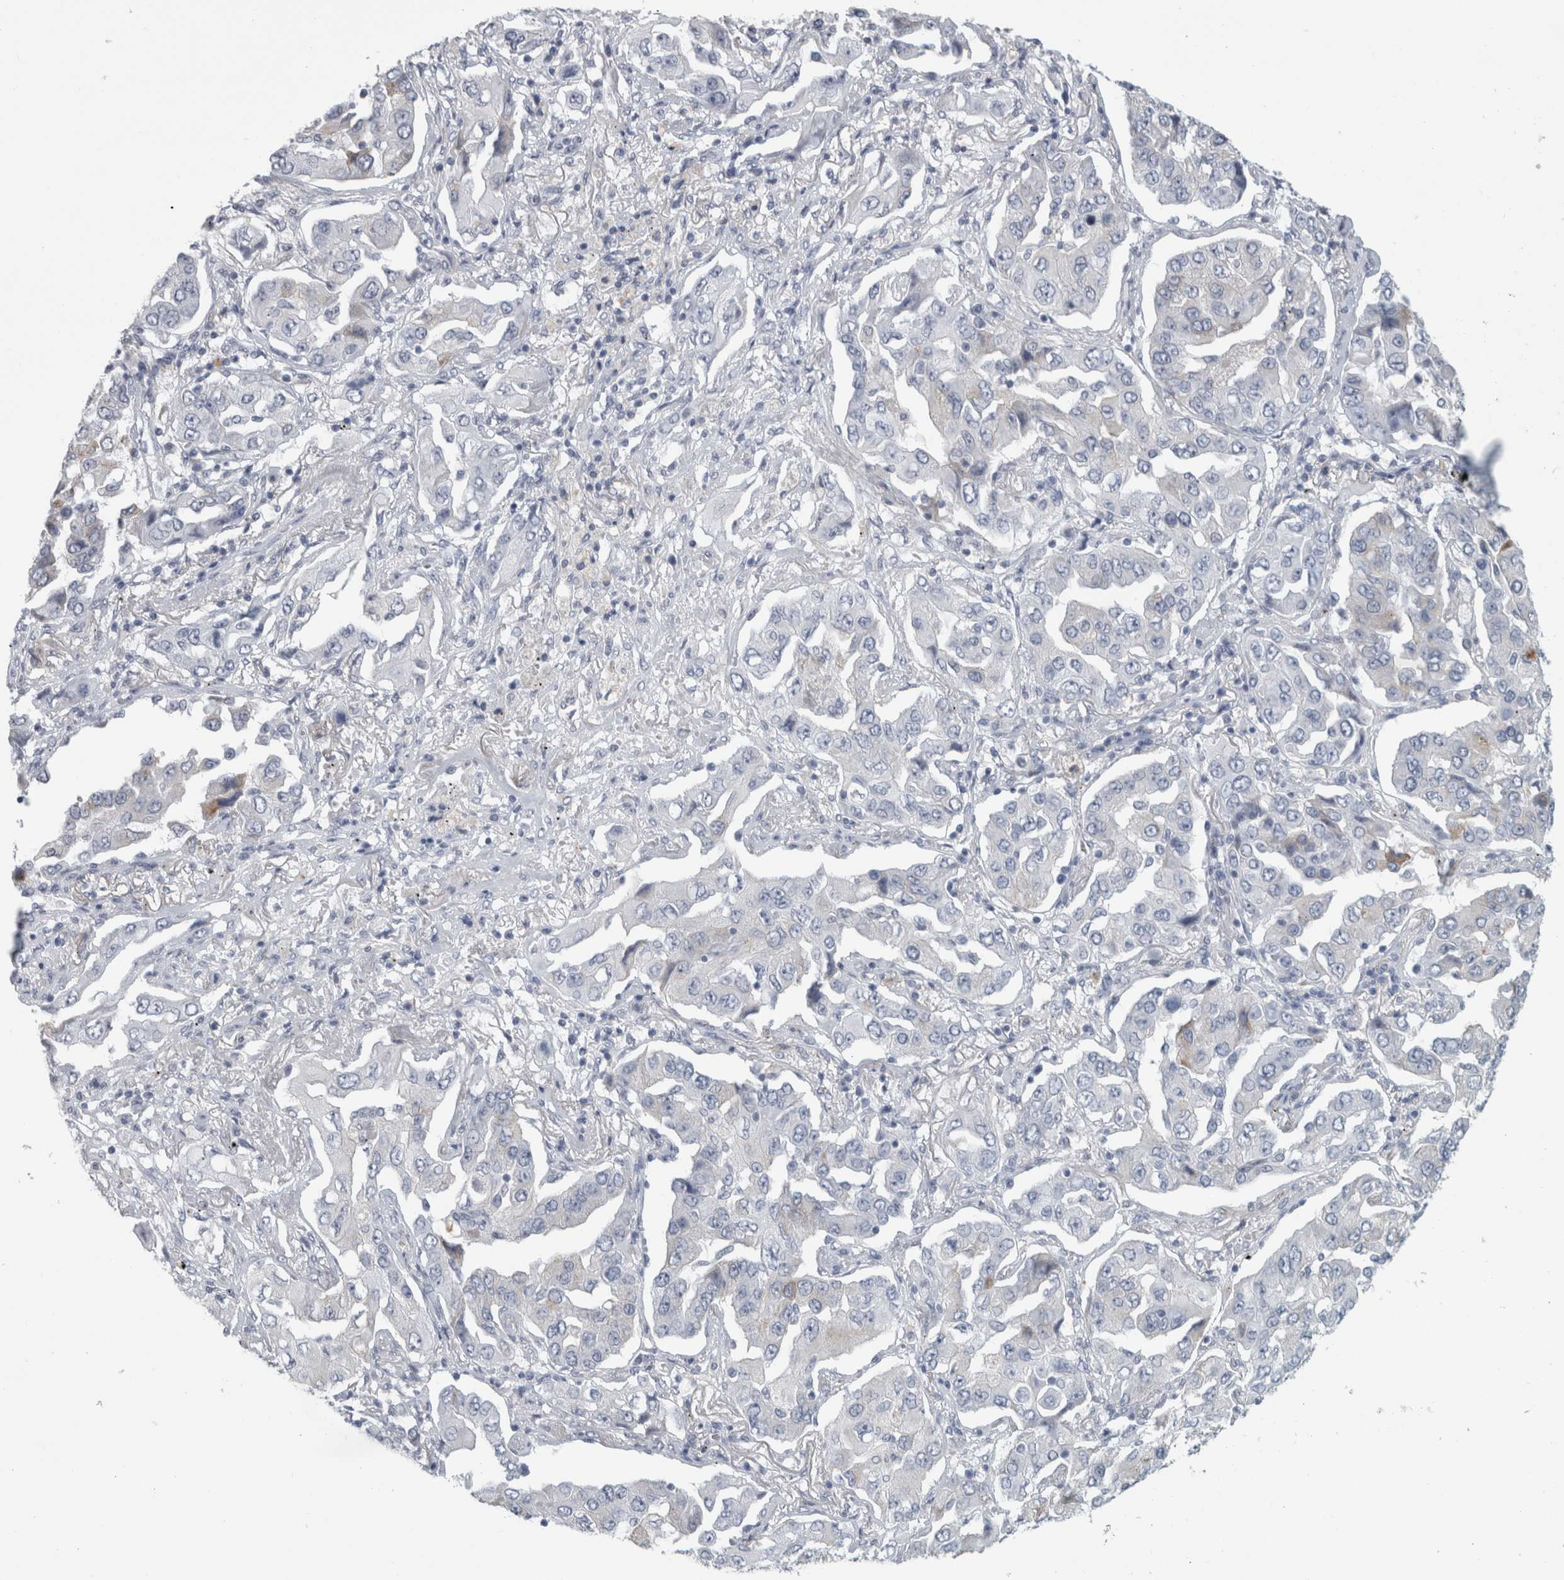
{"staining": {"intensity": "negative", "quantity": "none", "location": "none"}, "tissue": "lung cancer", "cell_type": "Tumor cells", "image_type": "cancer", "snomed": [{"axis": "morphology", "description": "Adenocarcinoma, NOS"}, {"axis": "topography", "description": "Lung"}], "caption": "Immunohistochemistry (IHC) image of lung adenocarcinoma stained for a protein (brown), which demonstrates no positivity in tumor cells.", "gene": "CPE", "patient": {"sex": "female", "age": 65}}